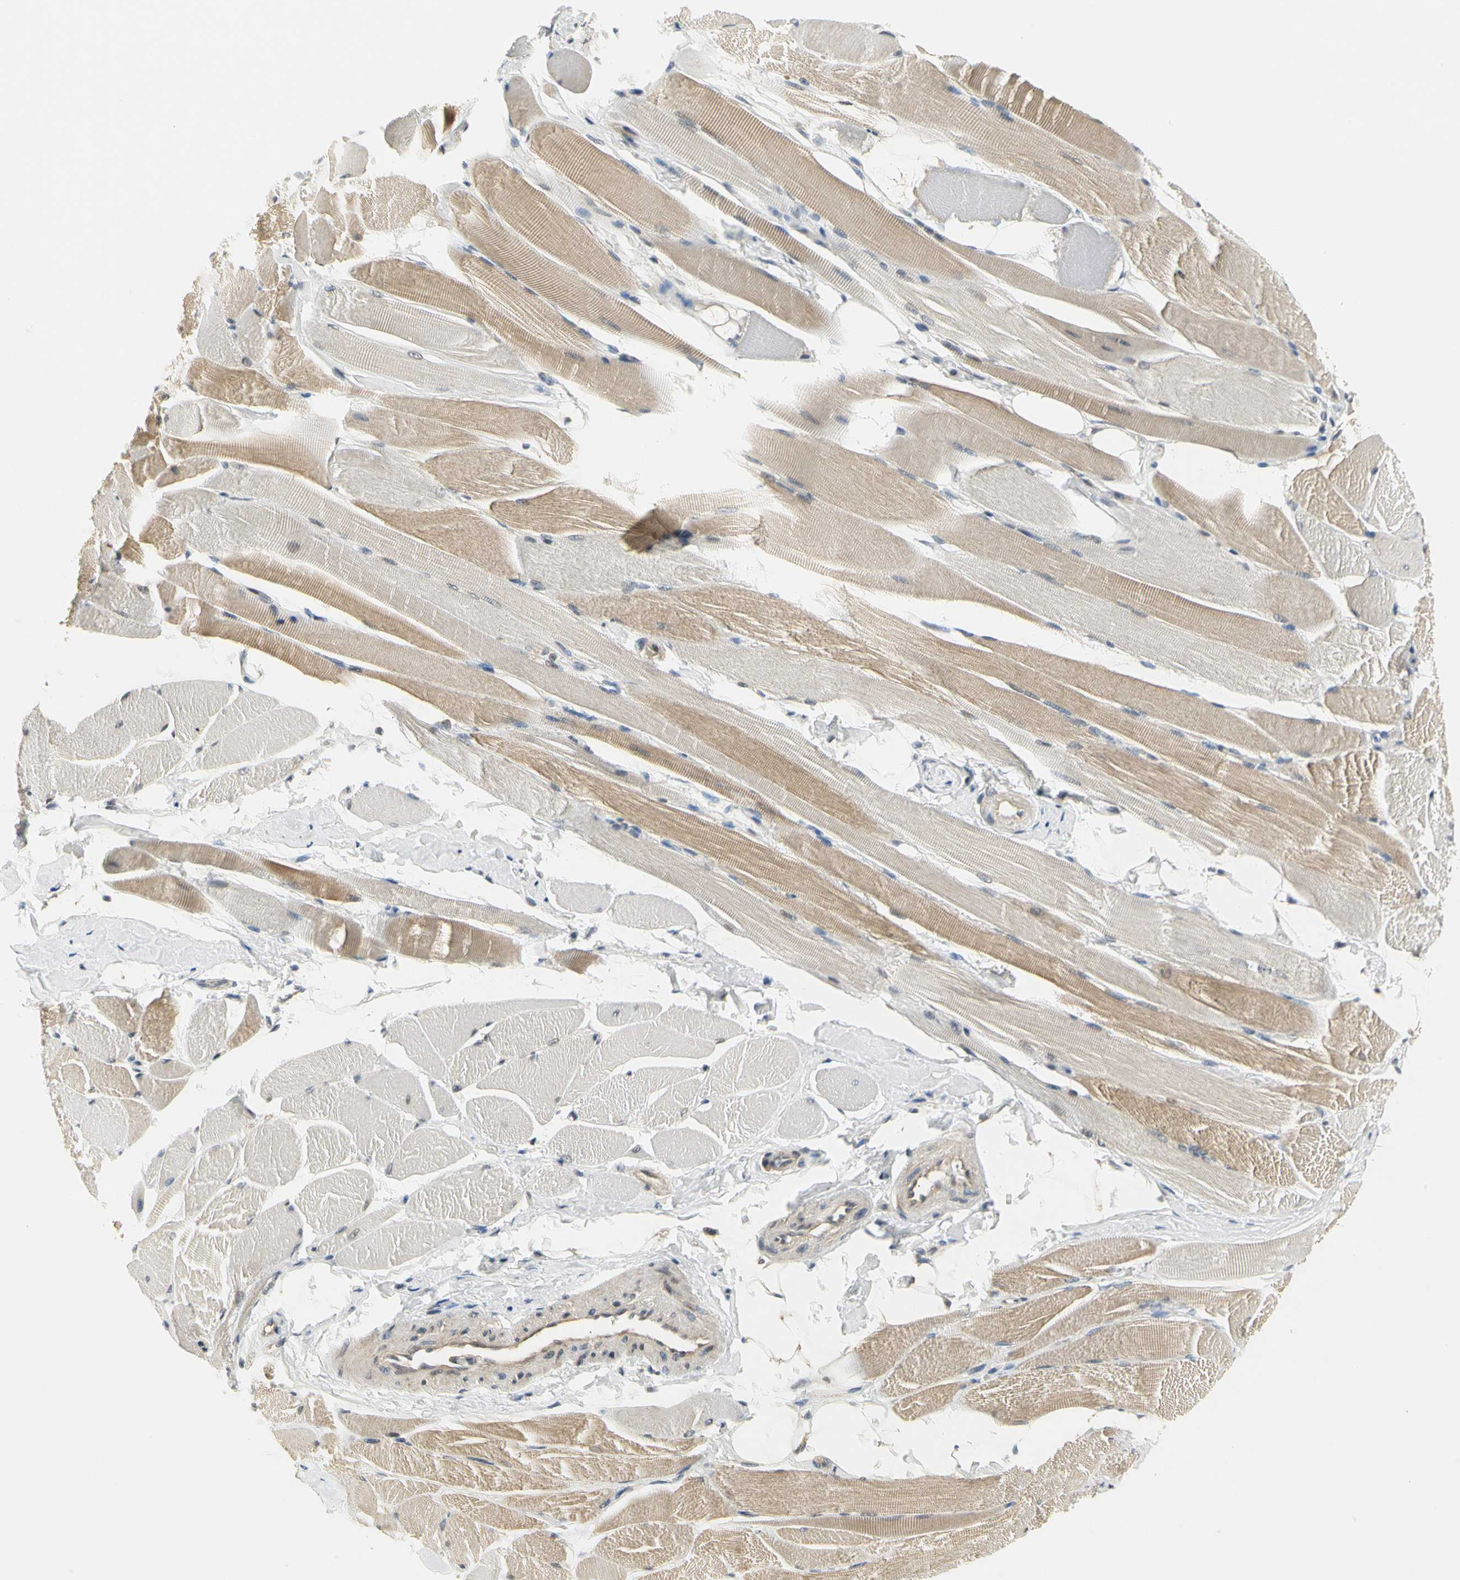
{"staining": {"intensity": "moderate", "quantity": "25%-75%", "location": "cytoplasmic/membranous,nuclear"}, "tissue": "skeletal muscle", "cell_type": "Myocytes", "image_type": "normal", "snomed": [{"axis": "morphology", "description": "Normal tissue, NOS"}, {"axis": "topography", "description": "Skeletal muscle"}, {"axis": "topography", "description": "Peripheral nerve tissue"}], "caption": "Skeletal muscle stained with a brown dye shows moderate cytoplasmic/membranous,nuclear positive positivity in about 25%-75% of myocytes.", "gene": "IMPG2", "patient": {"sex": "female", "age": 84}}